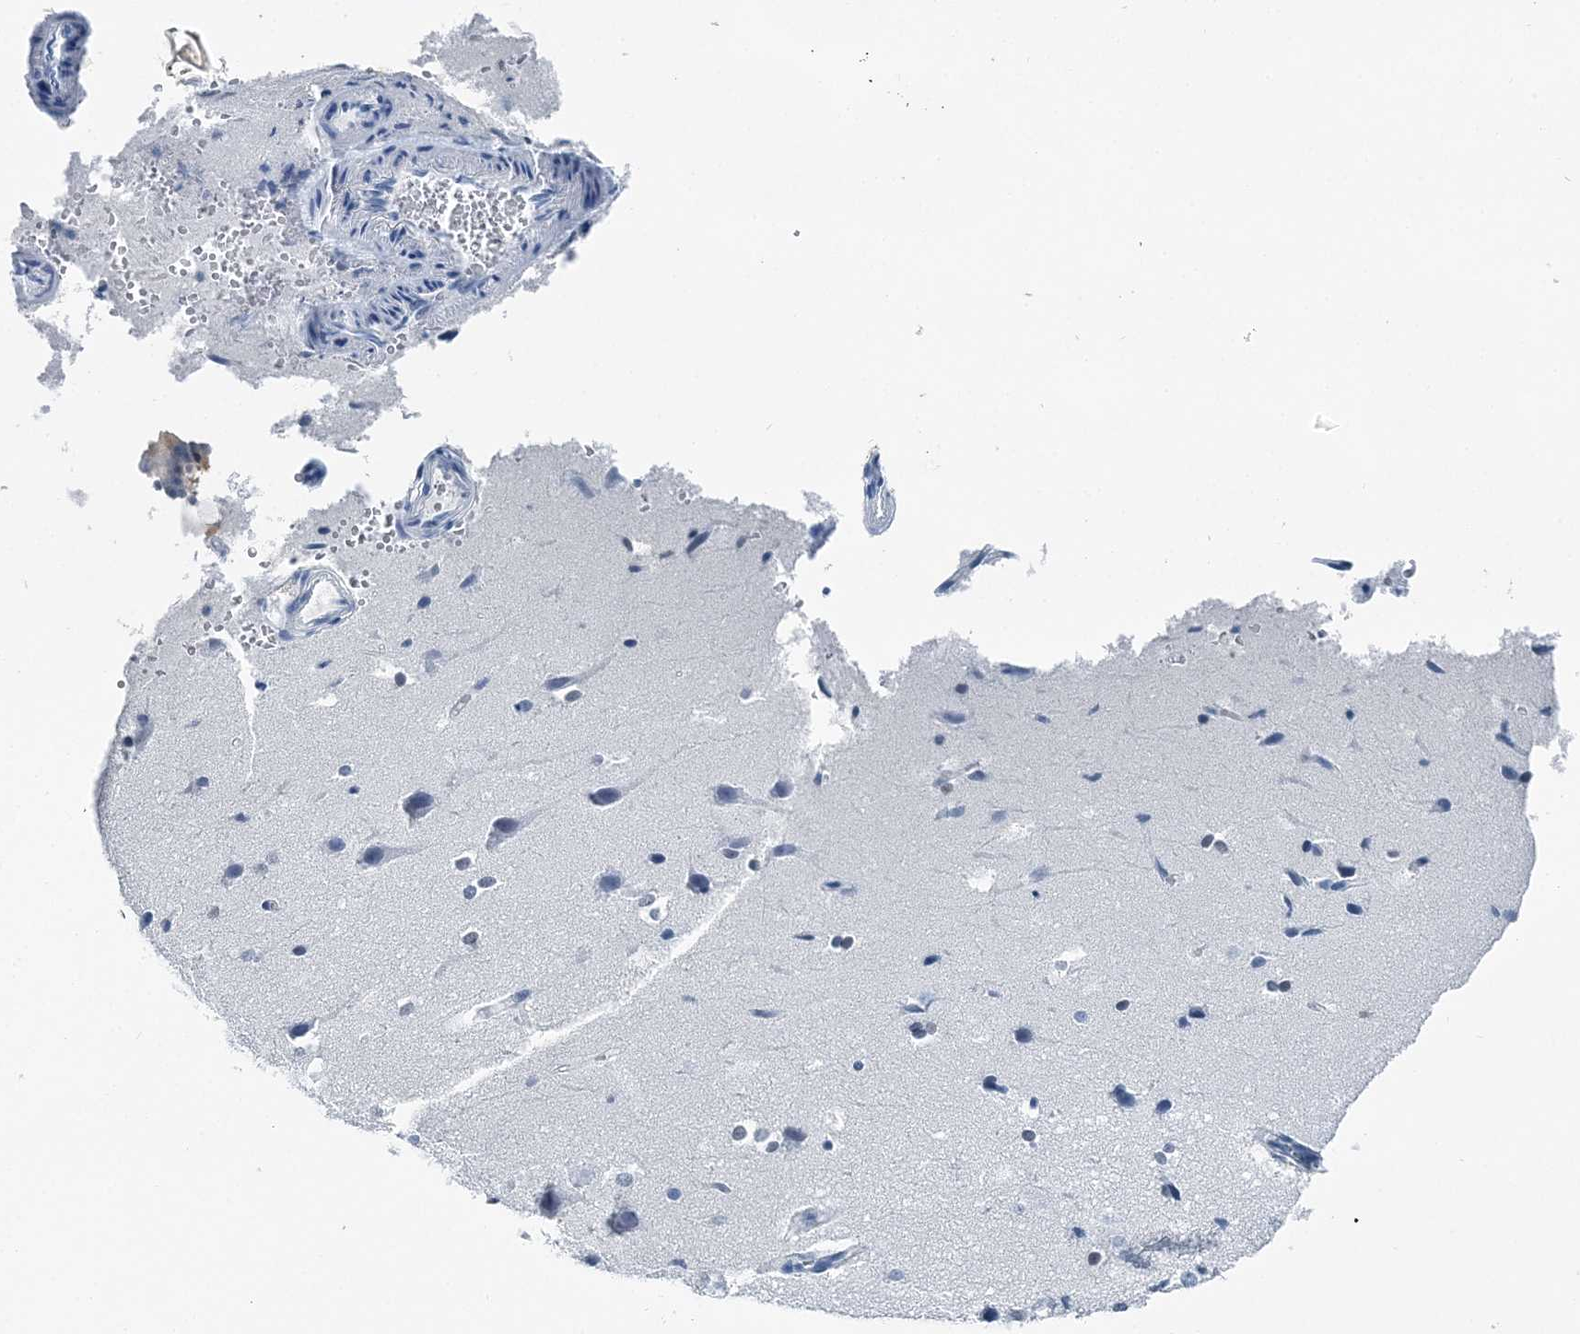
{"staining": {"intensity": "negative", "quantity": "none", "location": "none"}, "tissue": "cerebral cortex", "cell_type": "Endothelial cells", "image_type": "normal", "snomed": [{"axis": "morphology", "description": "Normal tissue, NOS"}, {"axis": "morphology", "description": "Developmental malformation"}, {"axis": "topography", "description": "Cerebral cortex"}], "caption": "This photomicrograph is of normal cerebral cortex stained with IHC to label a protein in brown with the nuclei are counter-stained blue. There is no expression in endothelial cells.", "gene": "HAT1", "patient": {"sex": "female", "age": 30}}